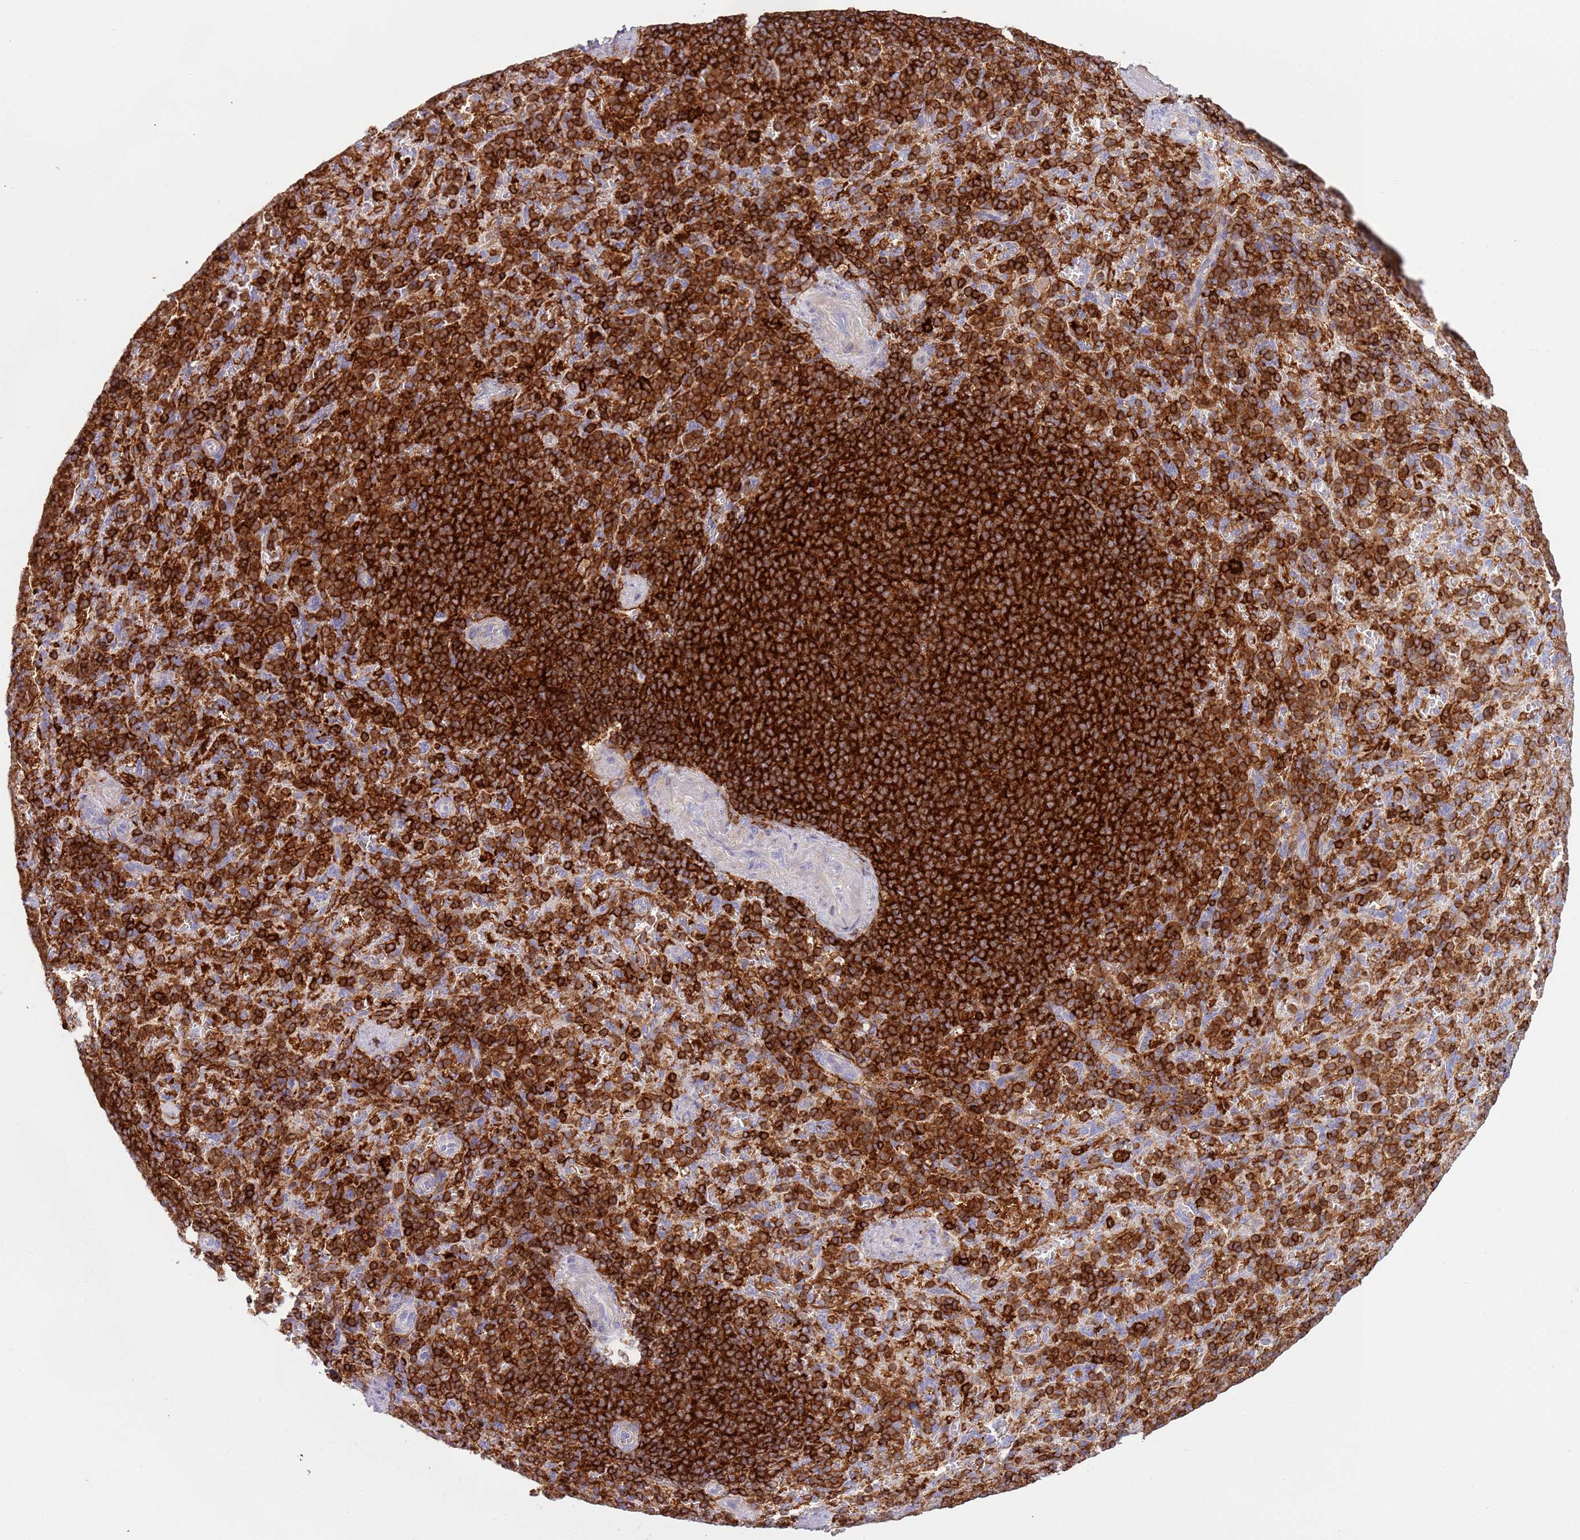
{"staining": {"intensity": "strong", "quantity": "25%-75%", "location": "cytoplasmic/membranous"}, "tissue": "spleen", "cell_type": "Cells in red pulp", "image_type": "normal", "snomed": [{"axis": "morphology", "description": "Normal tissue, NOS"}, {"axis": "topography", "description": "Spleen"}], "caption": "IHC of normal human spleen demonstrates high levels of strong cytoplasmic/membranous positivity in approximately 25%-75% of cells in red pulp.", "gene": "TTPAL", "patient": {"sex": "female", "age": 74}}